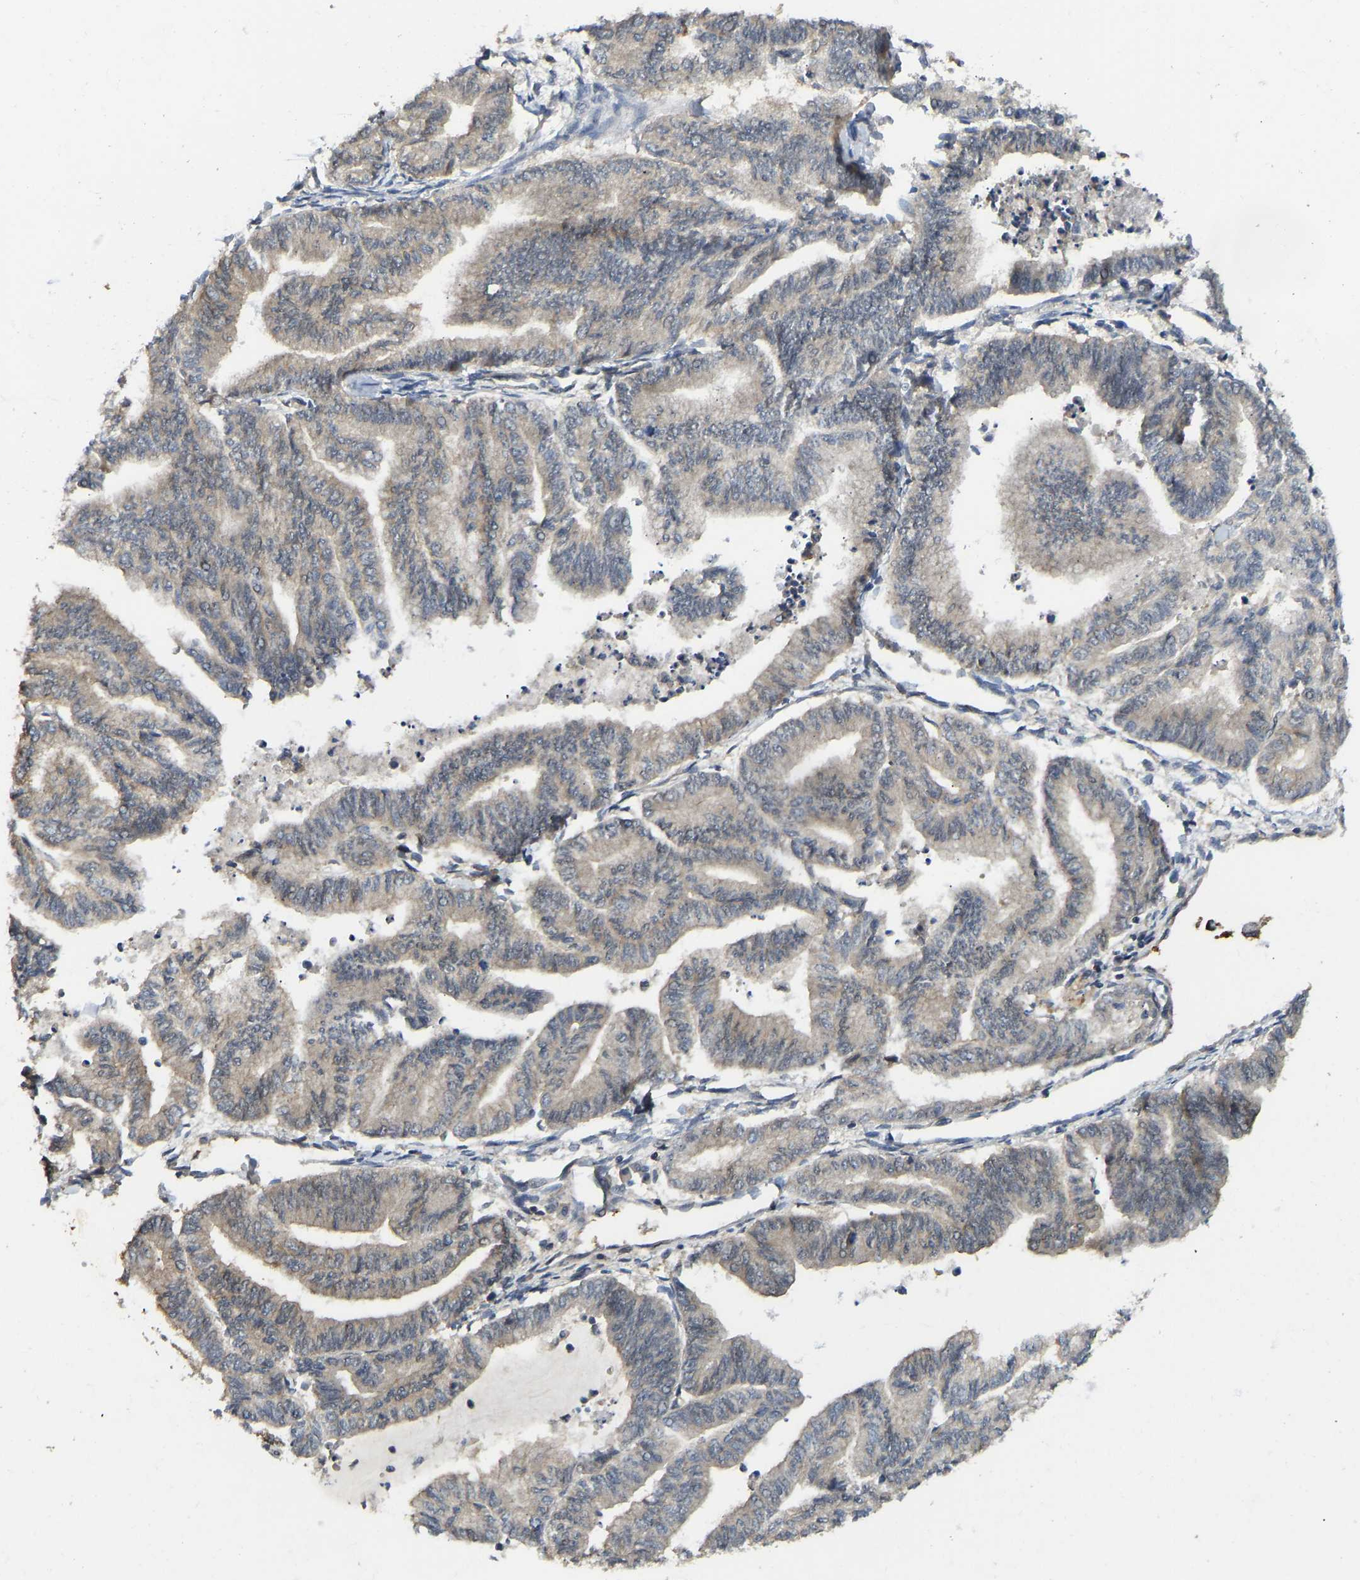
{"staining": {"intensity": "moderate", "quantity": "<25%", "location": "cytoplasmic/membranous"}, "tissue": "endometrial cancer", "cell_type": "Tumor cells", "image_type": "cancer", "snomed": [{"axis": "morphology", "description": "Adenocarcinoma, NOS"}, {"axis": "topography", "description": "Endometrium"}], "caption": "This image exhibits IHC staining of human endometrial cancer (adenocarcinoma), with low moderate cytoplasmic/membranous staining in about <25% of tumor cells.", "gene": "NDRG3", "patient": {"sex": "female", "age": 79}}